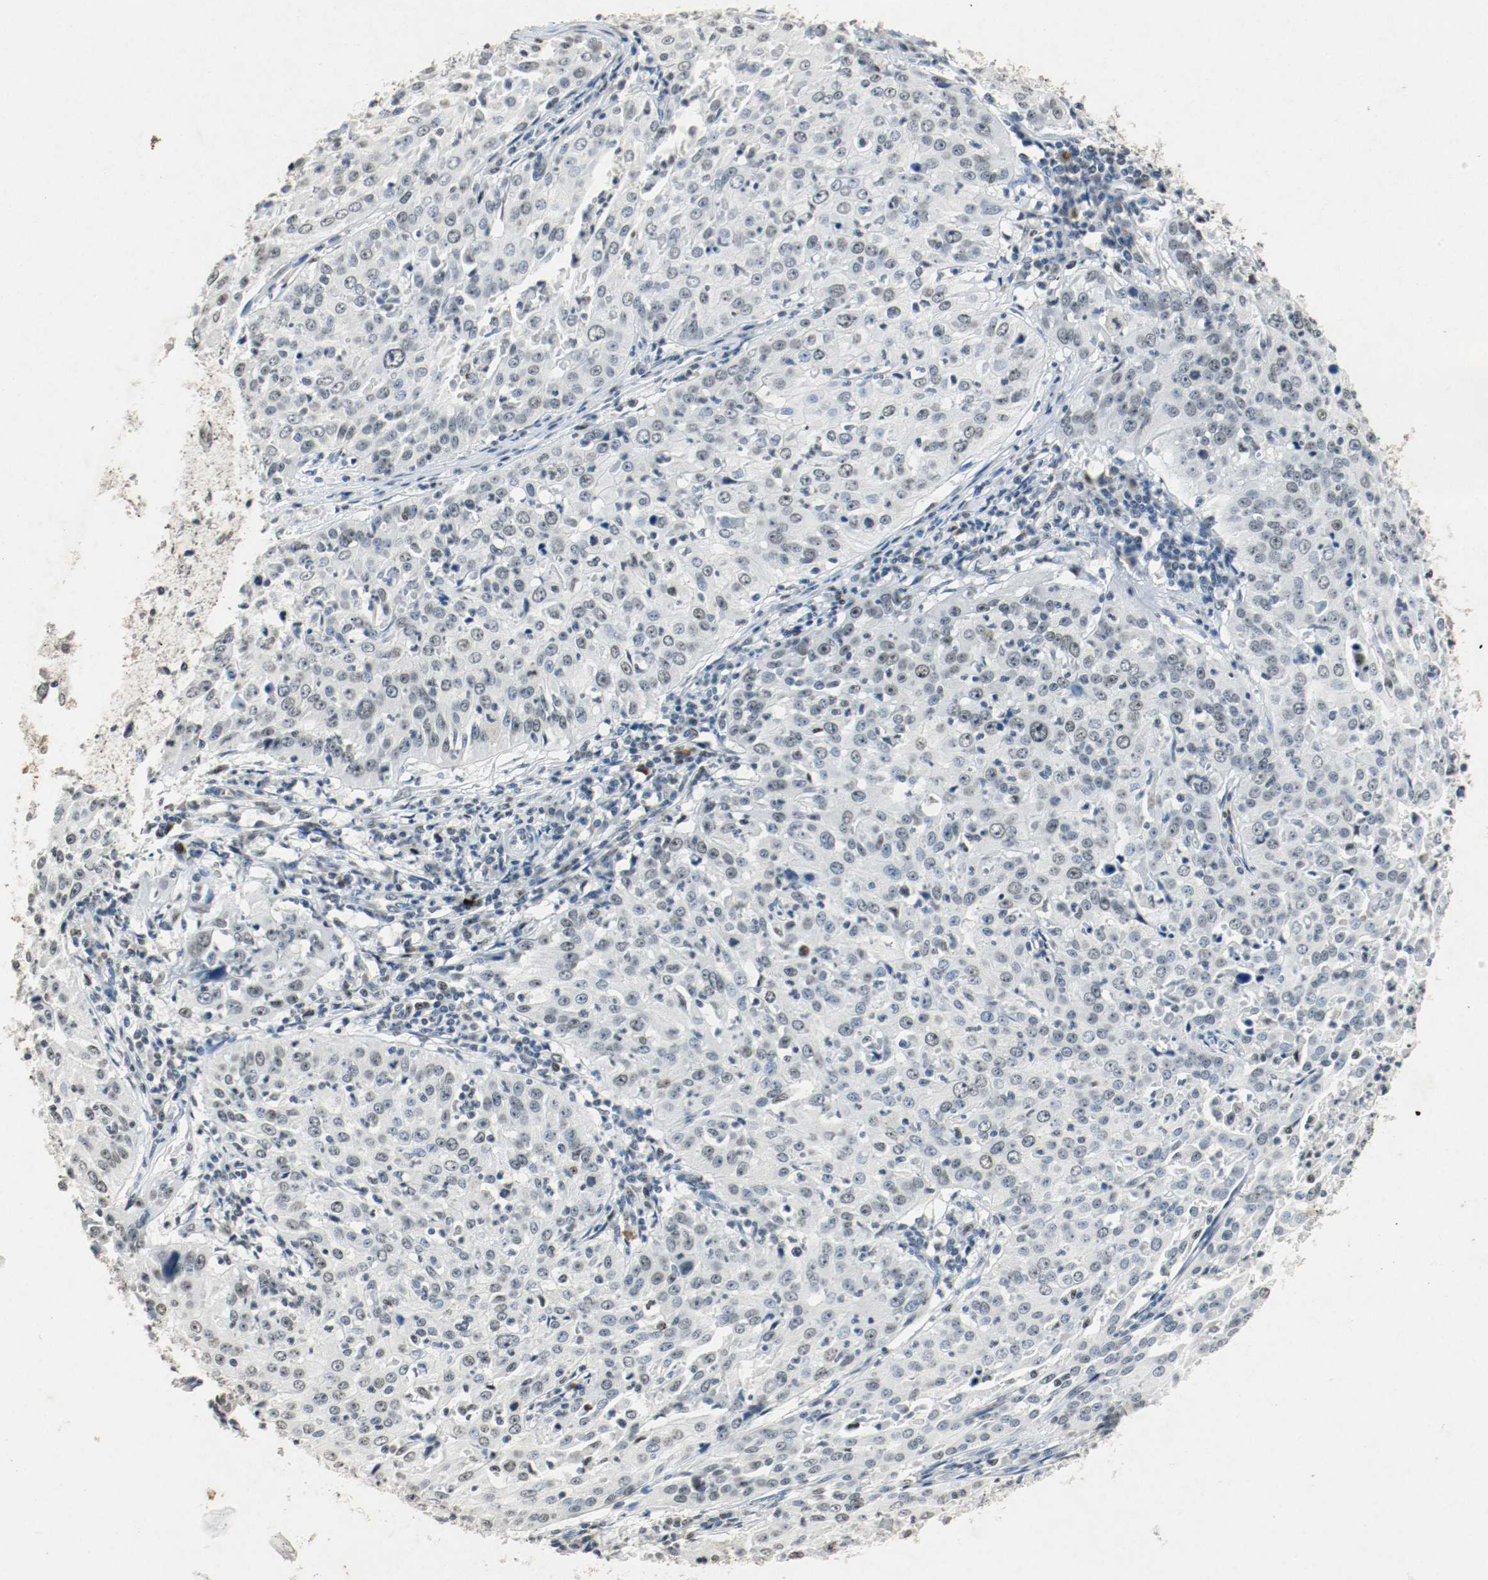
{"staining": {"intensity": "weak", "quantity": "25%-75%", "location": "nuclear"}, "tissue": "cervical cancer", "cell_type": "Tumor cells", "image_type": "cancer", "snomed": [{"axis": "morphology", "description": "Squamous cell carcinoma, NOS"}, {"axis": "topography", "description": "Cervix"}], "caption": "Brown immunohistochemical staining in human squamous cell carcinoma (cervical) demonstrates weak nuclear staining in approximately 25%-75% of tumor cells.", "gene": "DNMT1", "patient": {"sex": "female", "age": 39}}